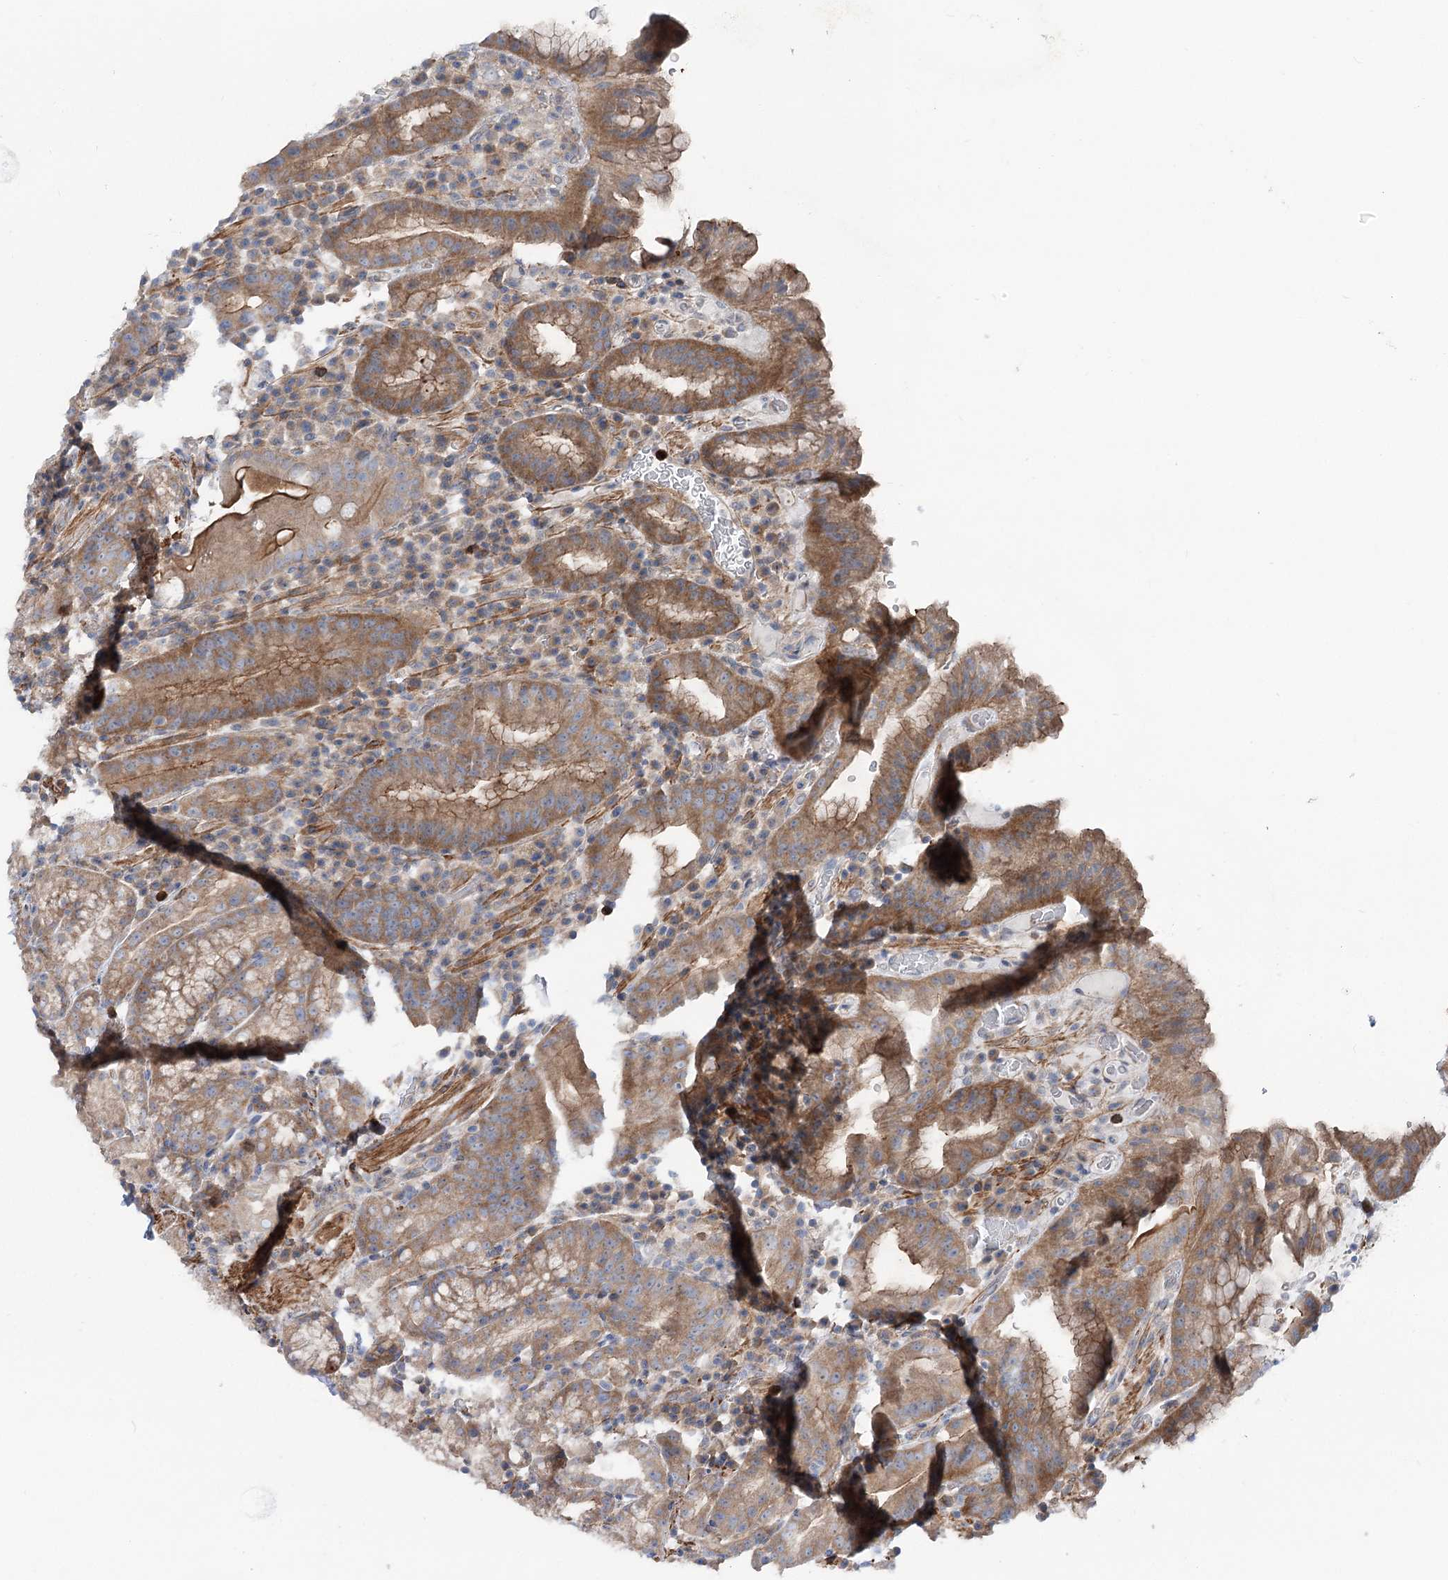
{"staining": {"intensity": "moderate", "quantity": ">75%", "location": "cytoplasmic/membranous"}, "tissue": "stomach", "cell_type": "Glandular cells", "image_type": "normal", "snomed": [{"axis": "morphology", "description": "Normal tissue, NOS"}, {"axis": "morphology", "description": "Inflammation, NOS"}, {"axis": "topography", "description": "Stomach"}], "caption": "Stomach stained with a protein marker demonstrates moderate staining in glandular cells.", "gene": "LARP1B", "patient": {"sex": "male", "age": 79}}